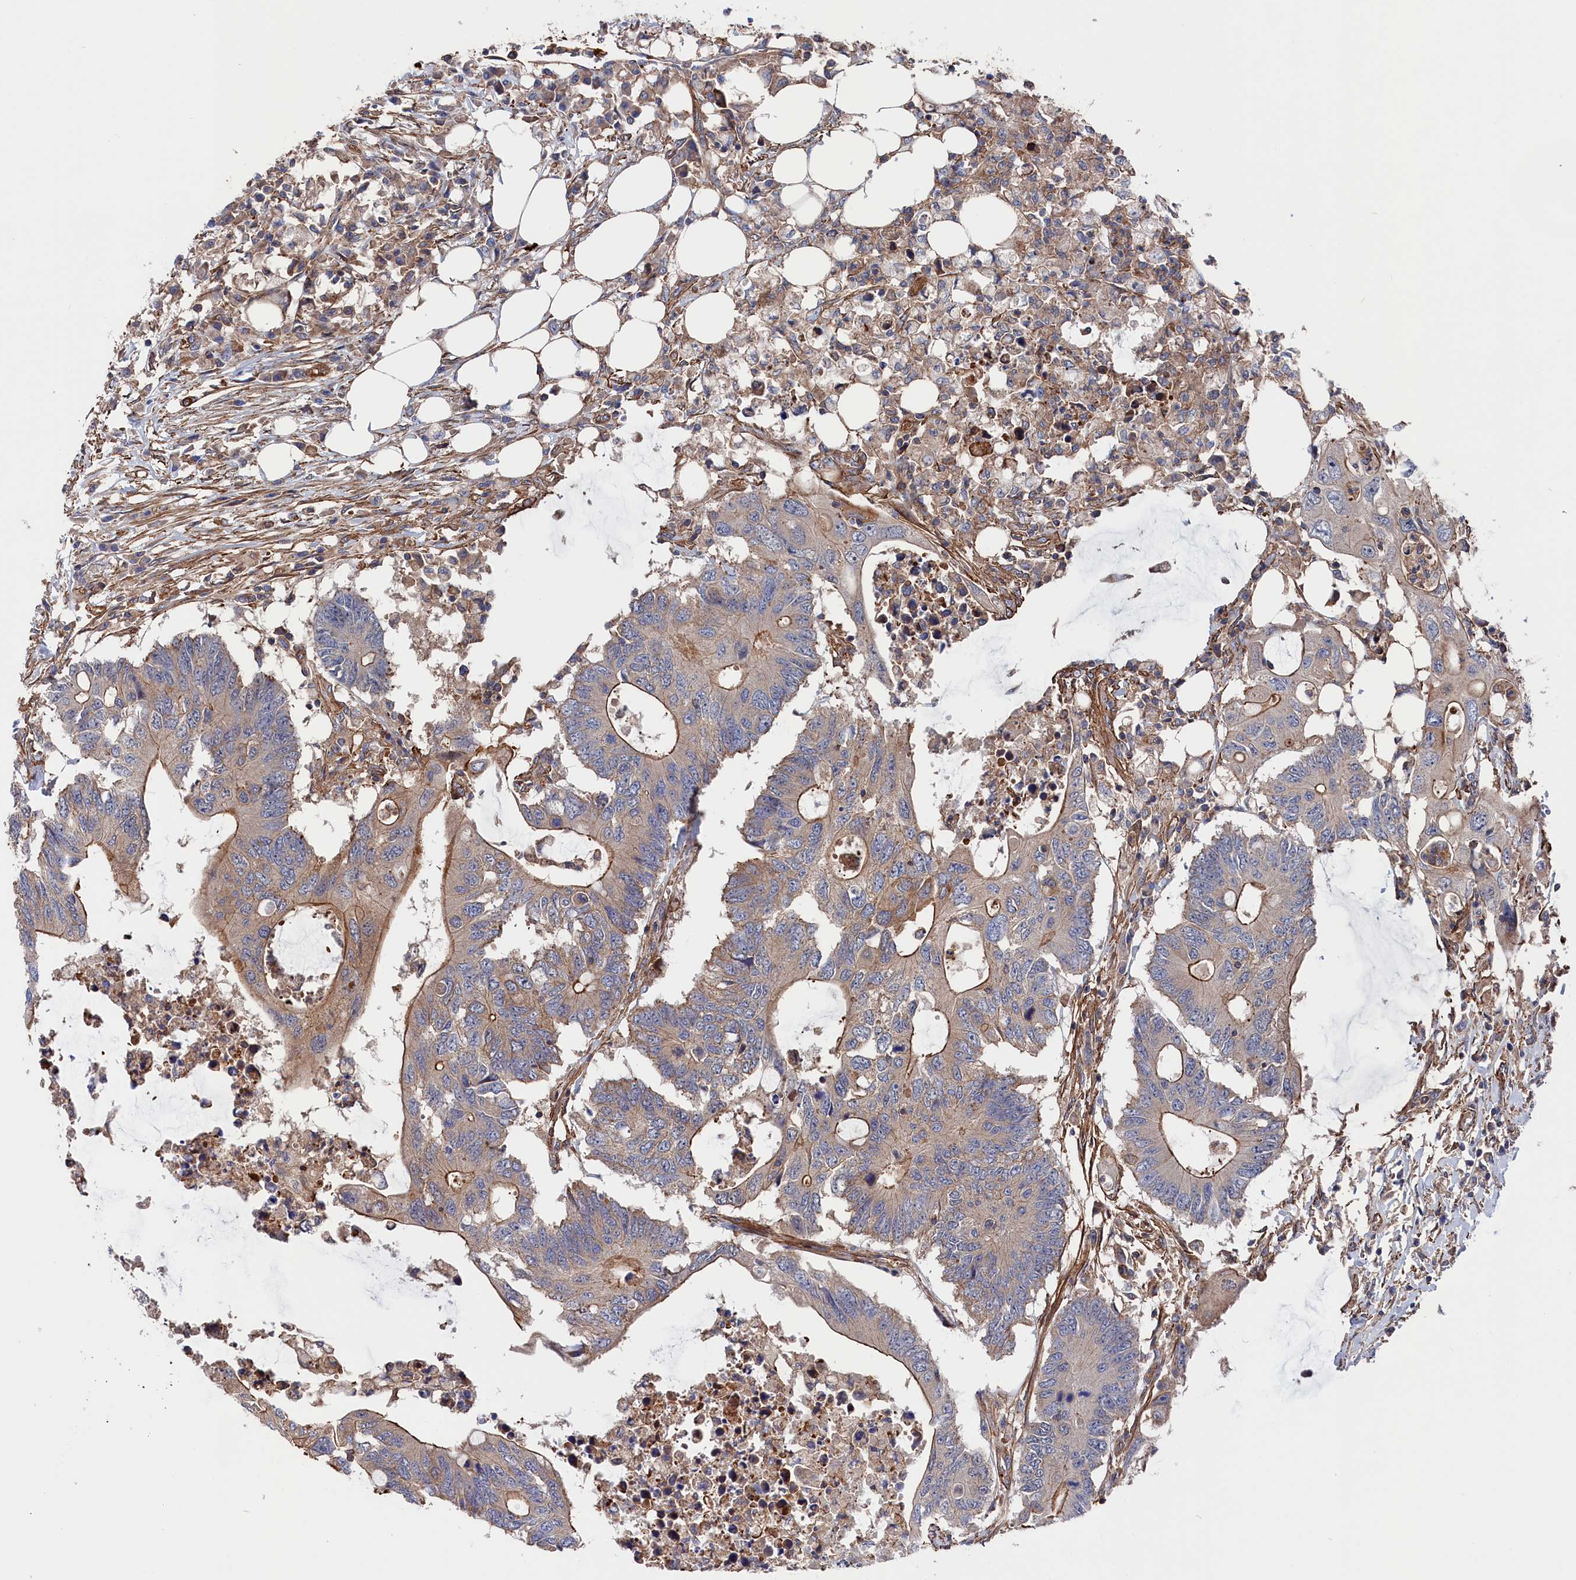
{"staining": {"intensity": "moderate", "quantity": "<25%", "location": "cytoplasmic/membranous"}, "tissue": "colorectal cancer", "cell_type": "Tumor cells", "image_type": "cancer", "snomed": [{"axis": "morphology", "description": "Adenocarcinoma, NOS"}, {"axis": "topography", "description": "Colon"}], "caption": "Tumor cells exhibit low levels of moderate cytoplasmic/membranous staining in about <25% of cells in human colorectal adenocarcinoma.", "gene": "LDHD", "patient": {"sex": "male", "age": 71}}